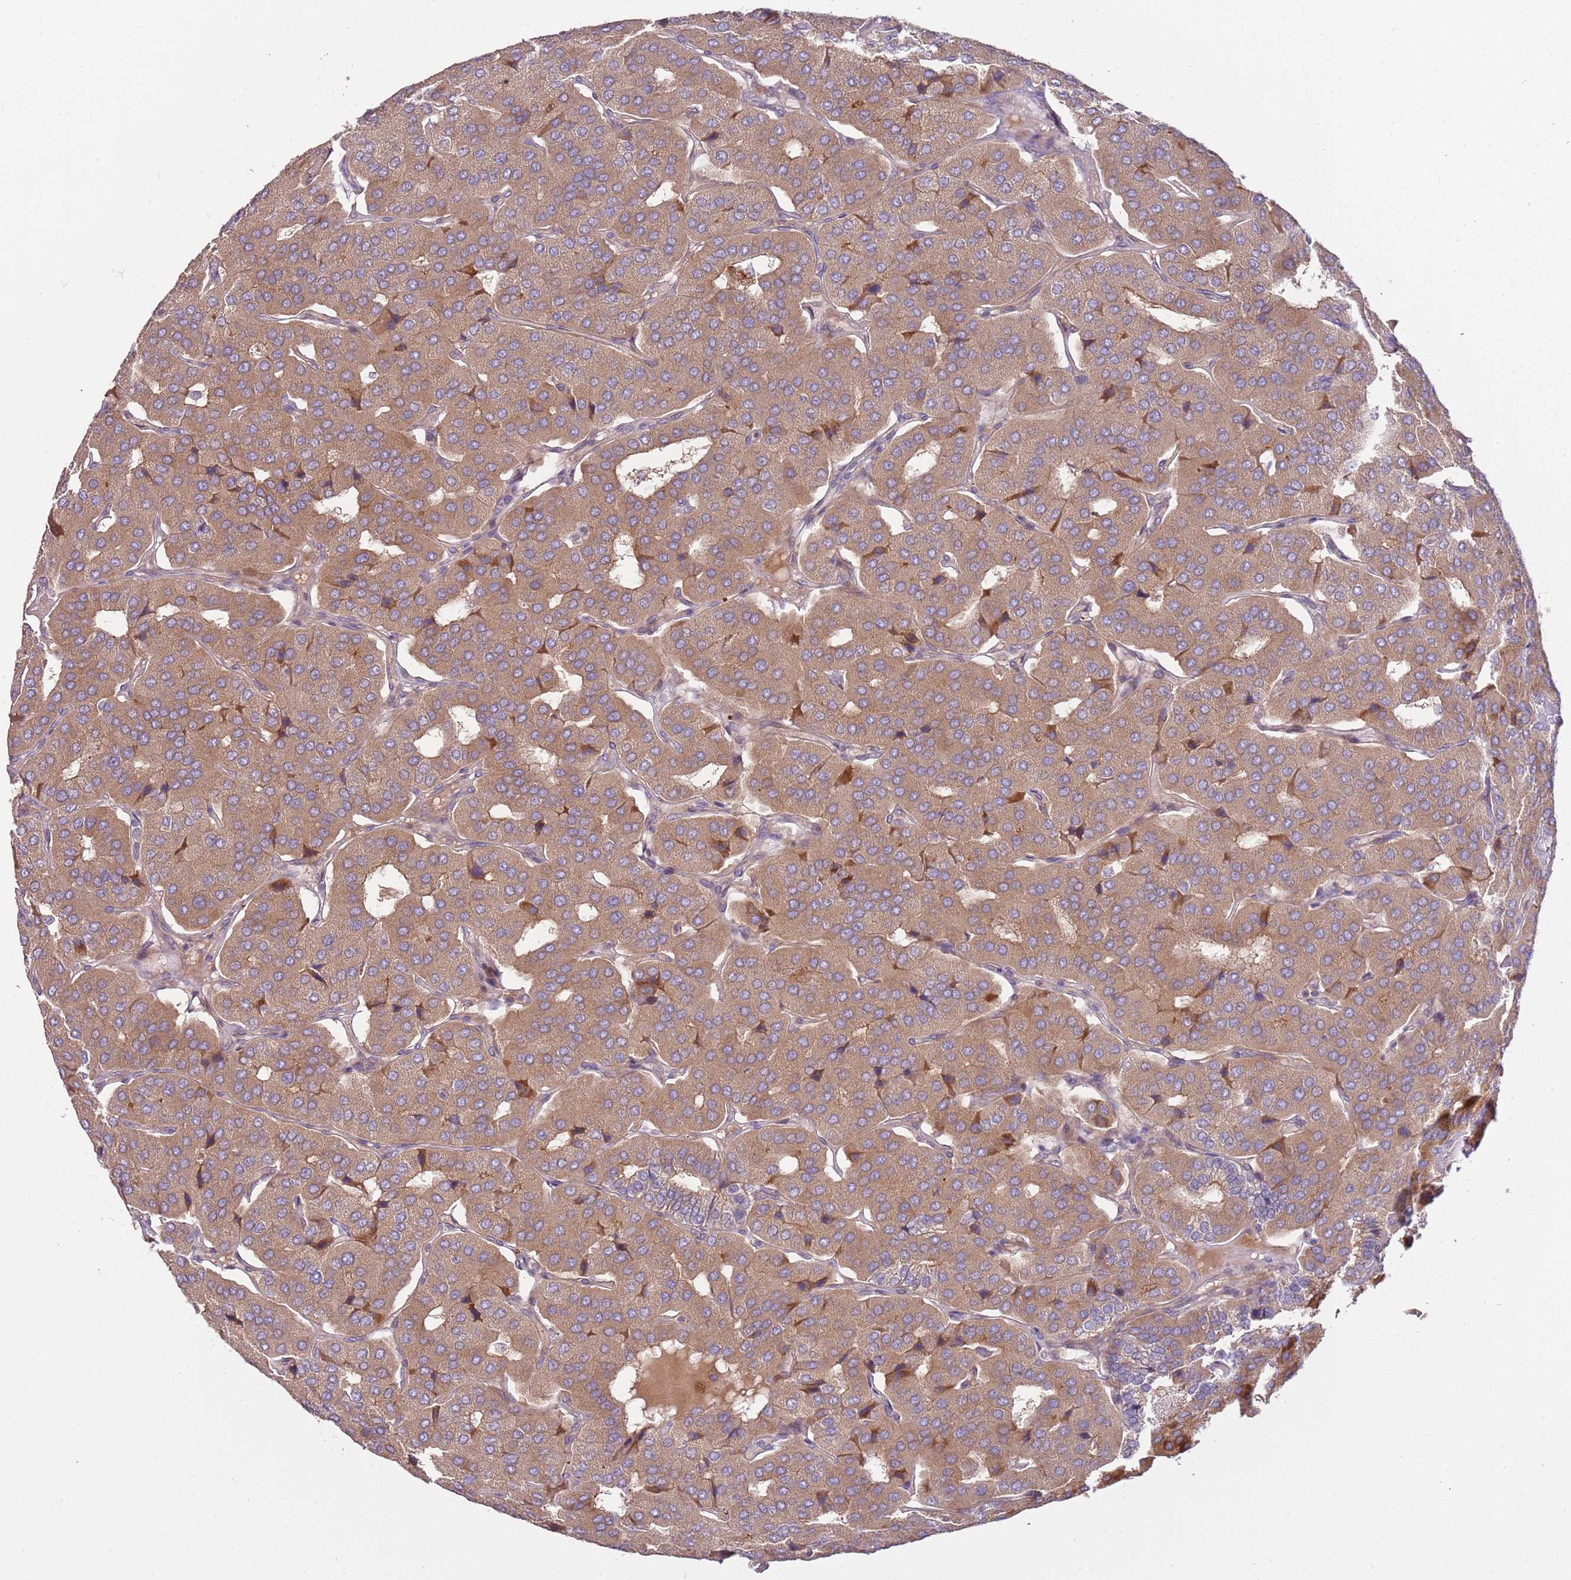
{"staining": {"intensity": "moderate", "quantity": ">75%", "location": "cytoplasmic/membranous"}, "tissue": "parathyroid gland", "cell_type": "Glandular cells", "image_type": "normal", "snomed": [{"axis": "morphology", "description": "Normal tissue, NOS"}, {"axis": "morphology", "description": "Adenoma, NOS"}, {"axis": "topography", "description": "Parathyroid gland"}], "caption": "High-power microscopy captured an IHC histopathology image of normal parathyroid gland, revealing moderate cytoplasmic/membranous staining in approximately >75% of glandular cells.", "gene": "RNF128", "patient": {"sex": "female", "age": 86}}